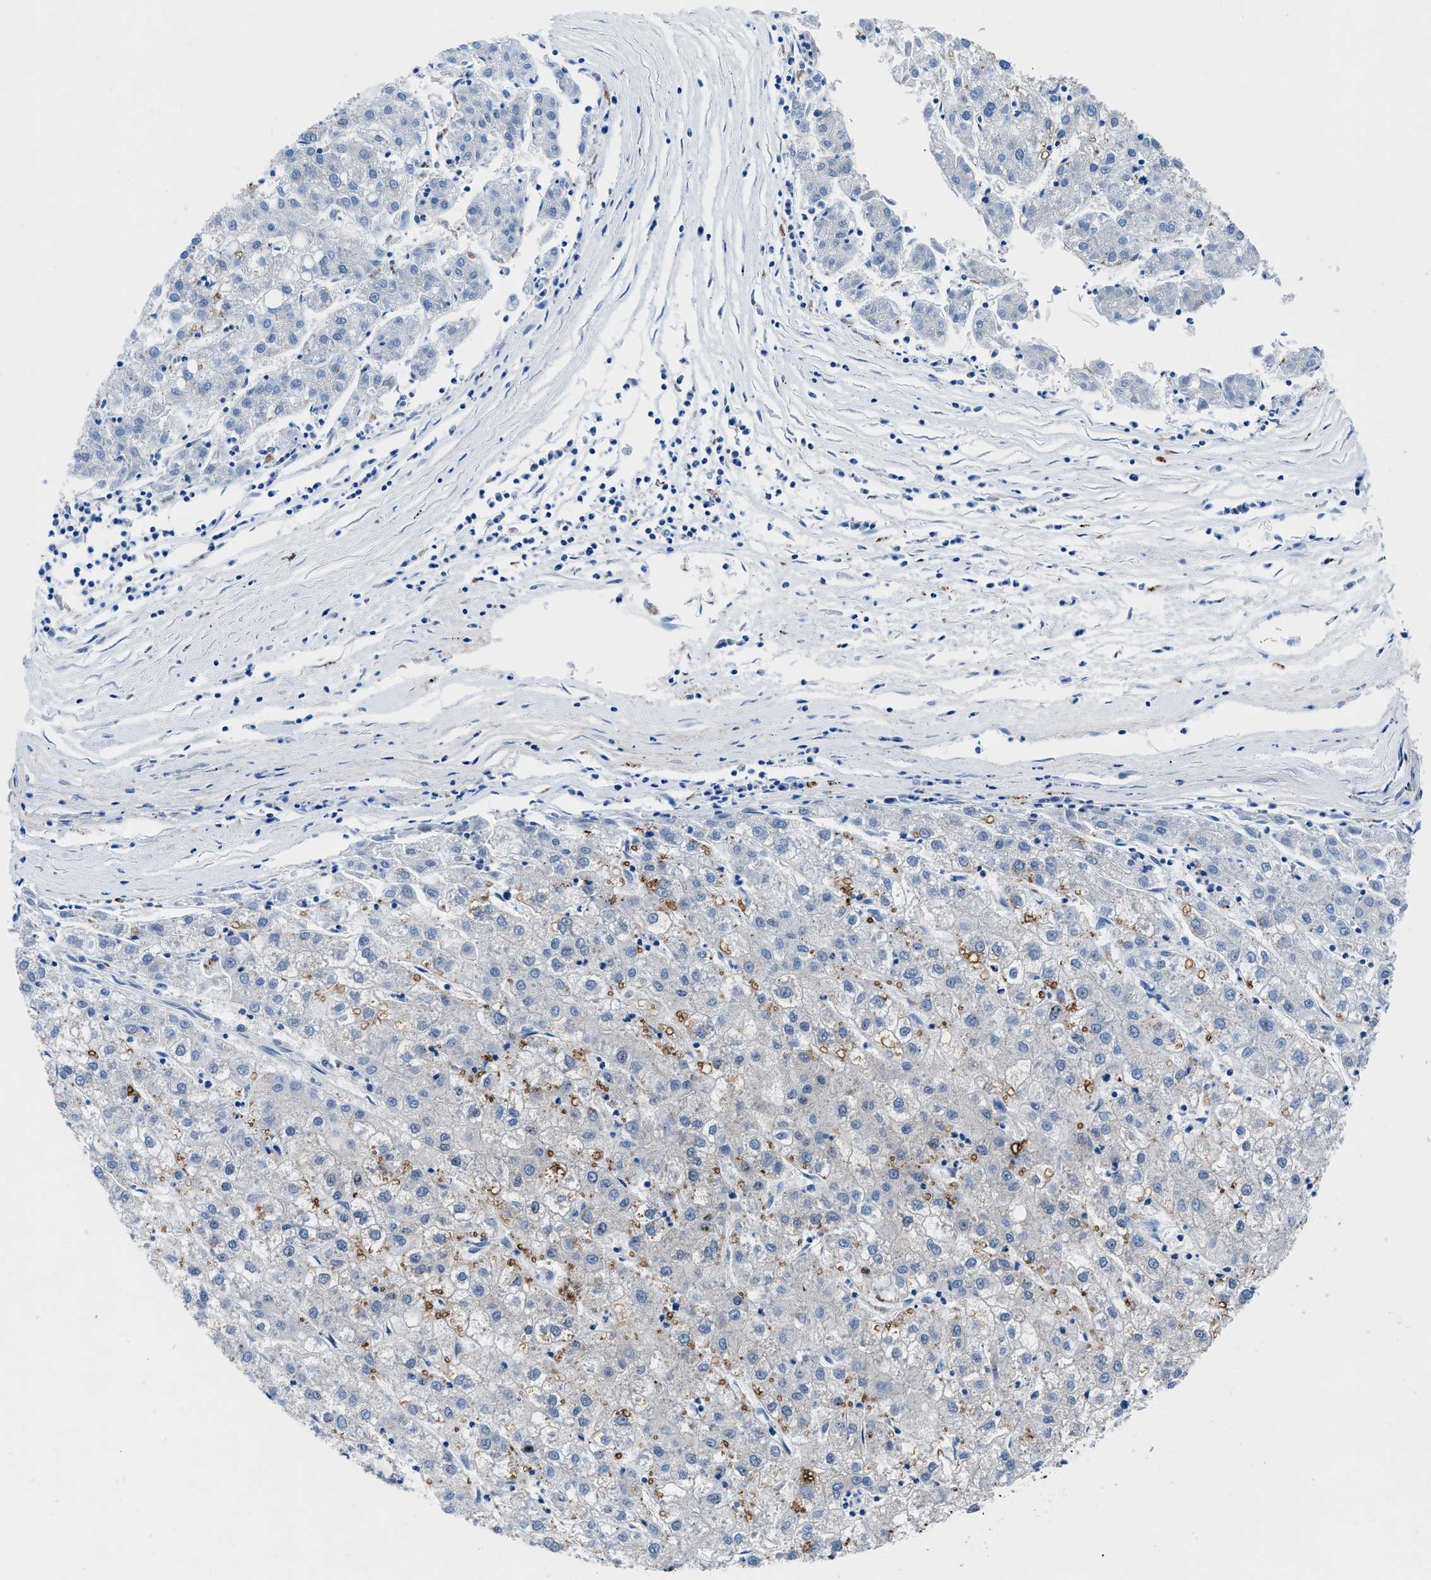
{"staining": {"intensity": "negative", "quantity": "none", "location": "none"}, "tissue": "liver cancer", "cell_type": "Tumor cells", "image_type": "cancer", "snomed": [{"axis": "morphology", "description": "Carcinoma, Hepatocellular, NOS"}, {"axis": "topography", "description": "Liver"}], "caption": "Immunohistochemistry (IHC) of liver cancer reveals no expression in tumor cells.", "gene": "UAP1", "patient": {"sex": "male", "age": 72}}